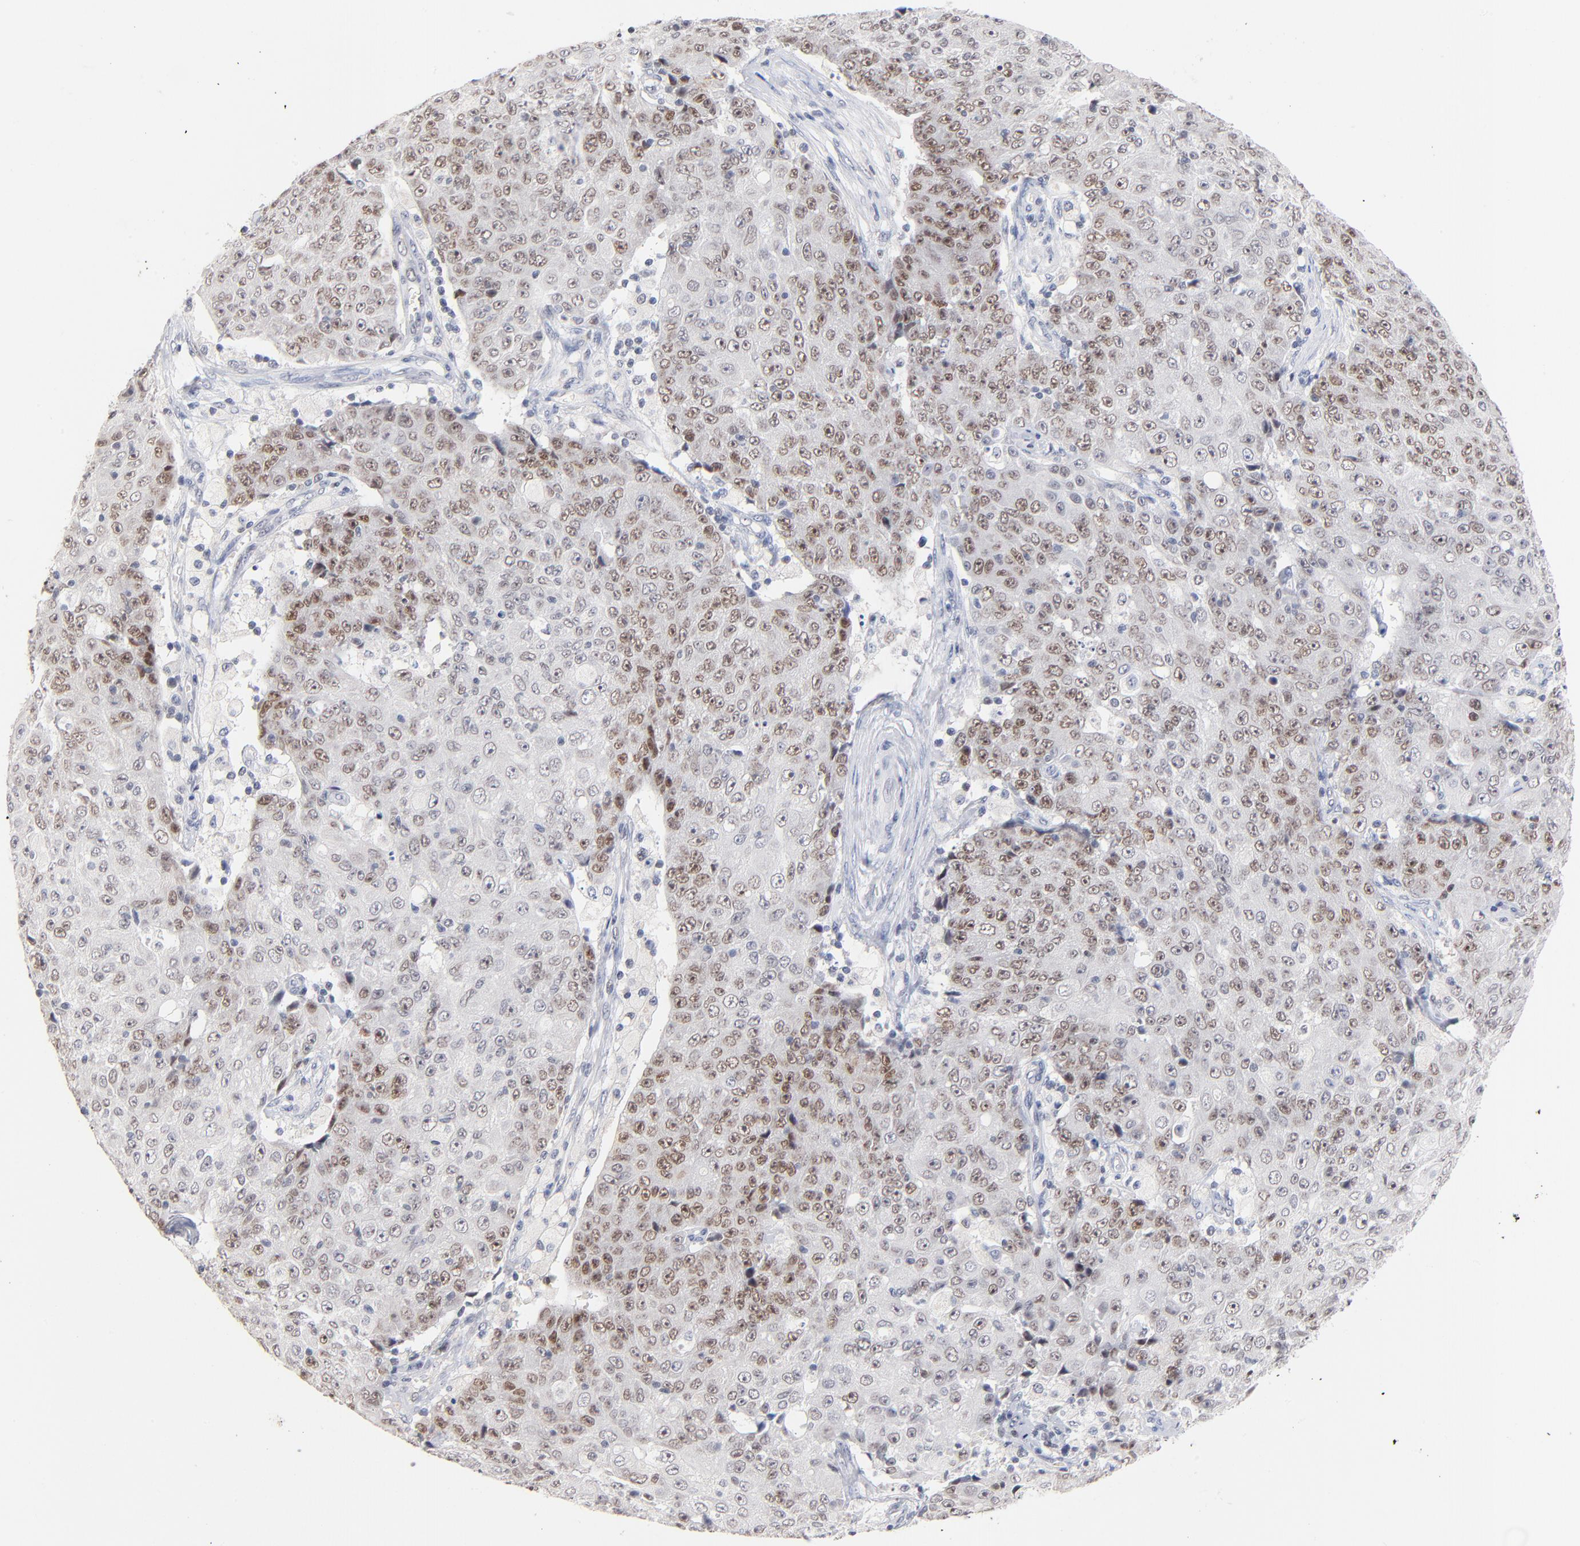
{"staining": {"intensity": "weak", "quantity": "25%-75%", "location": "nuclear"}, "tissue": "ovarian cancer", "cell_type": "Tumor cells", "image_type": "cancer", "snomed": [{"axis": "morphology", "description": "Carcinoma, endometroid"}, {"axis": "topography", "description": "Ovary"}], "caption": "Protein staining demonstrates weak nuclear positivity in approximately 25%-75% of tumor cells in ovarian cancer (endometroid carcinoma). (Brightfield microscopy of DAB IHC at high magnification).", "gene": "ORC2", "patient": {"sex": "female", "age": 42}}